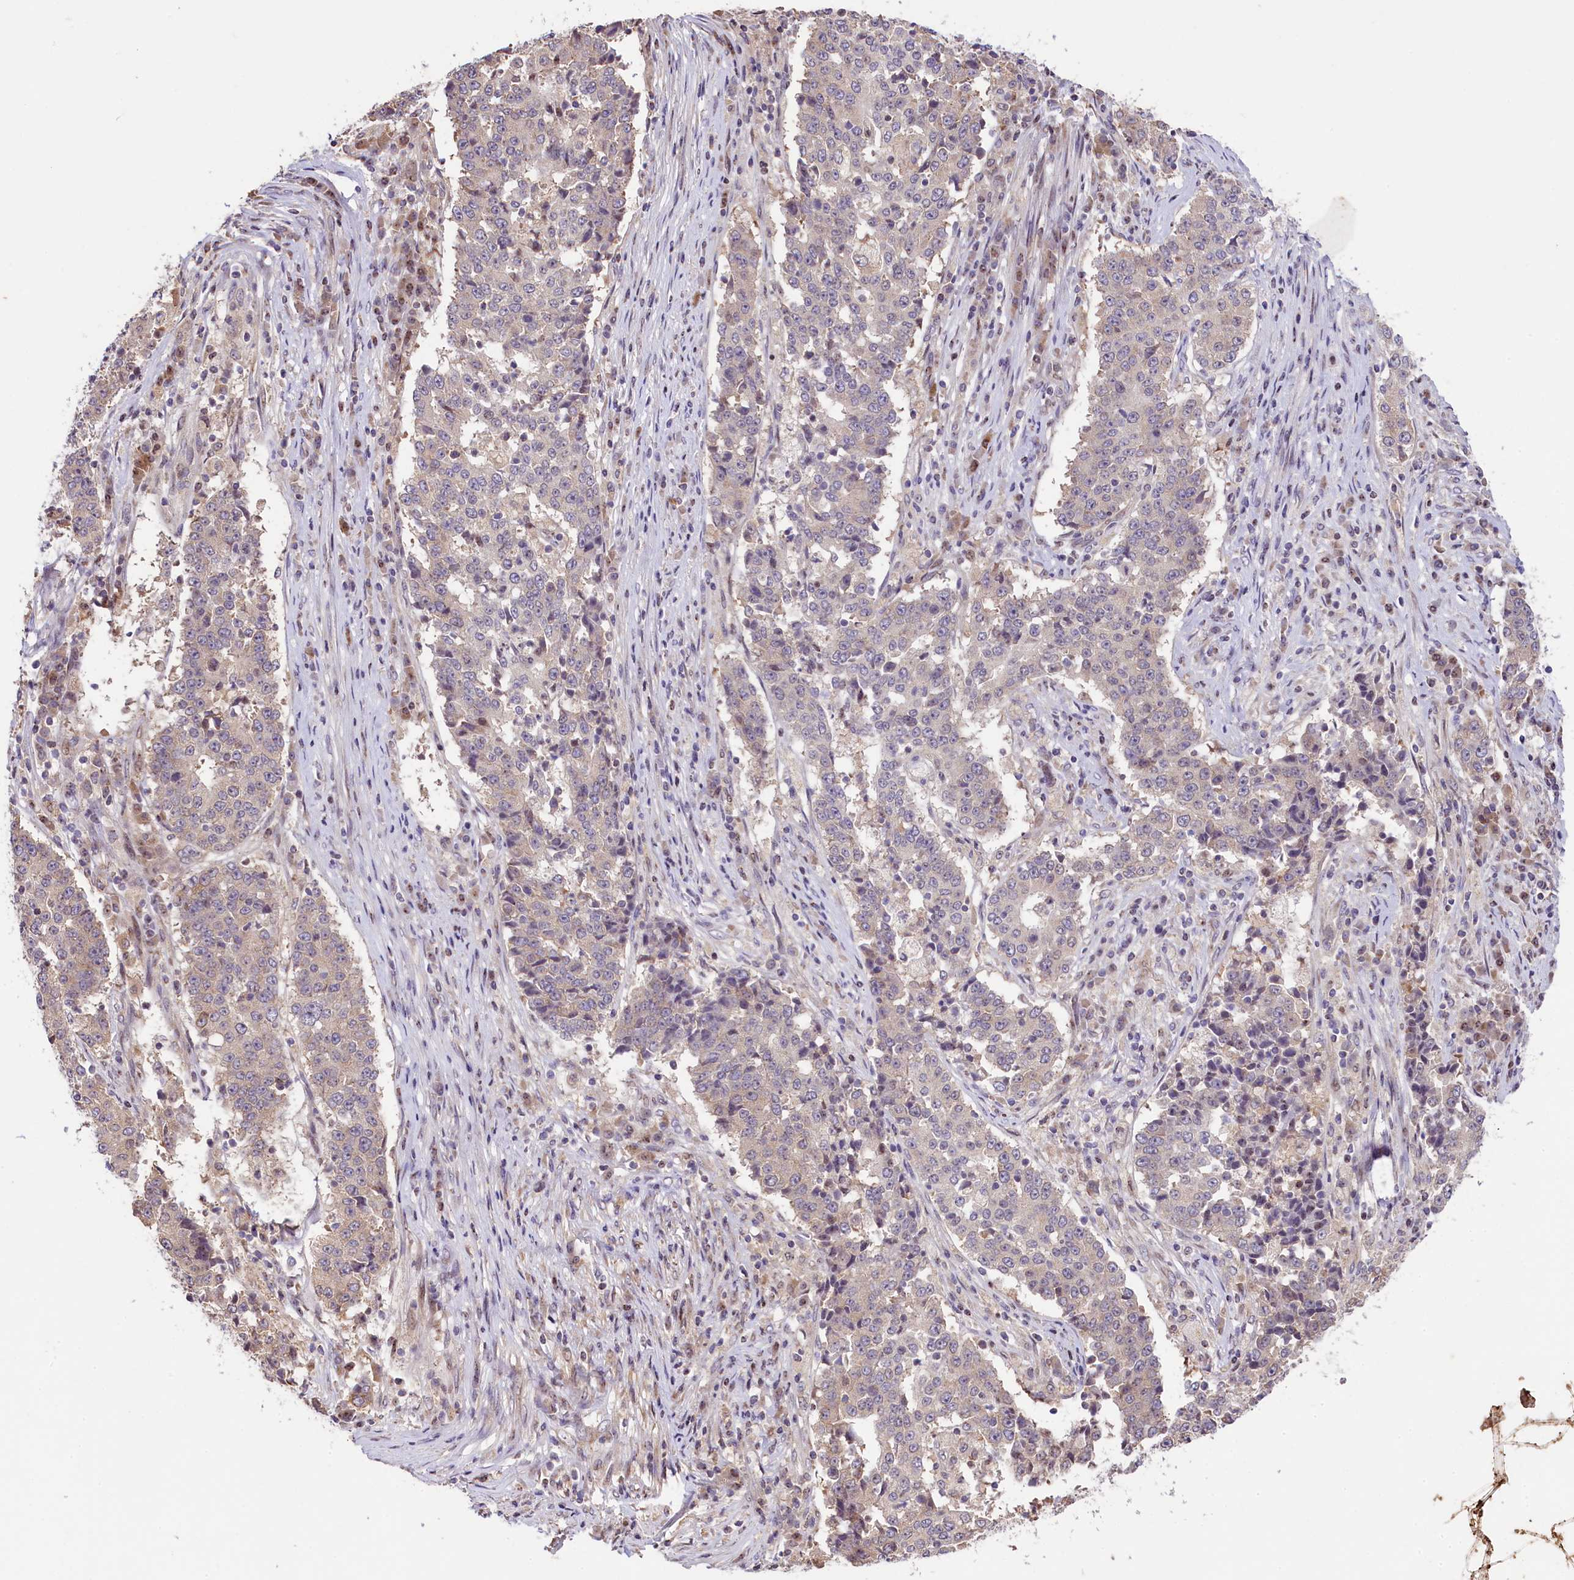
{"staining": {"intensity": "weak", "quantity": "<25%", "location": "cytoplasmic/membranous"}, "tissue": "stomach cancer", "cell_type": "Tumor cells", "image_type": "cancer", "snomed": [{"axis": "morphology", "description": "Adenocarcinoma, NOS"}, {"axis": "topography", "description": "Stomach"}], "caption": "Adenocarcinoma (stomach) was stained to show a protein in brown. There is no significant positivity in tumor cells.", "gene": "RBBP8", "patient": {"sex": "male", "age": 59}}